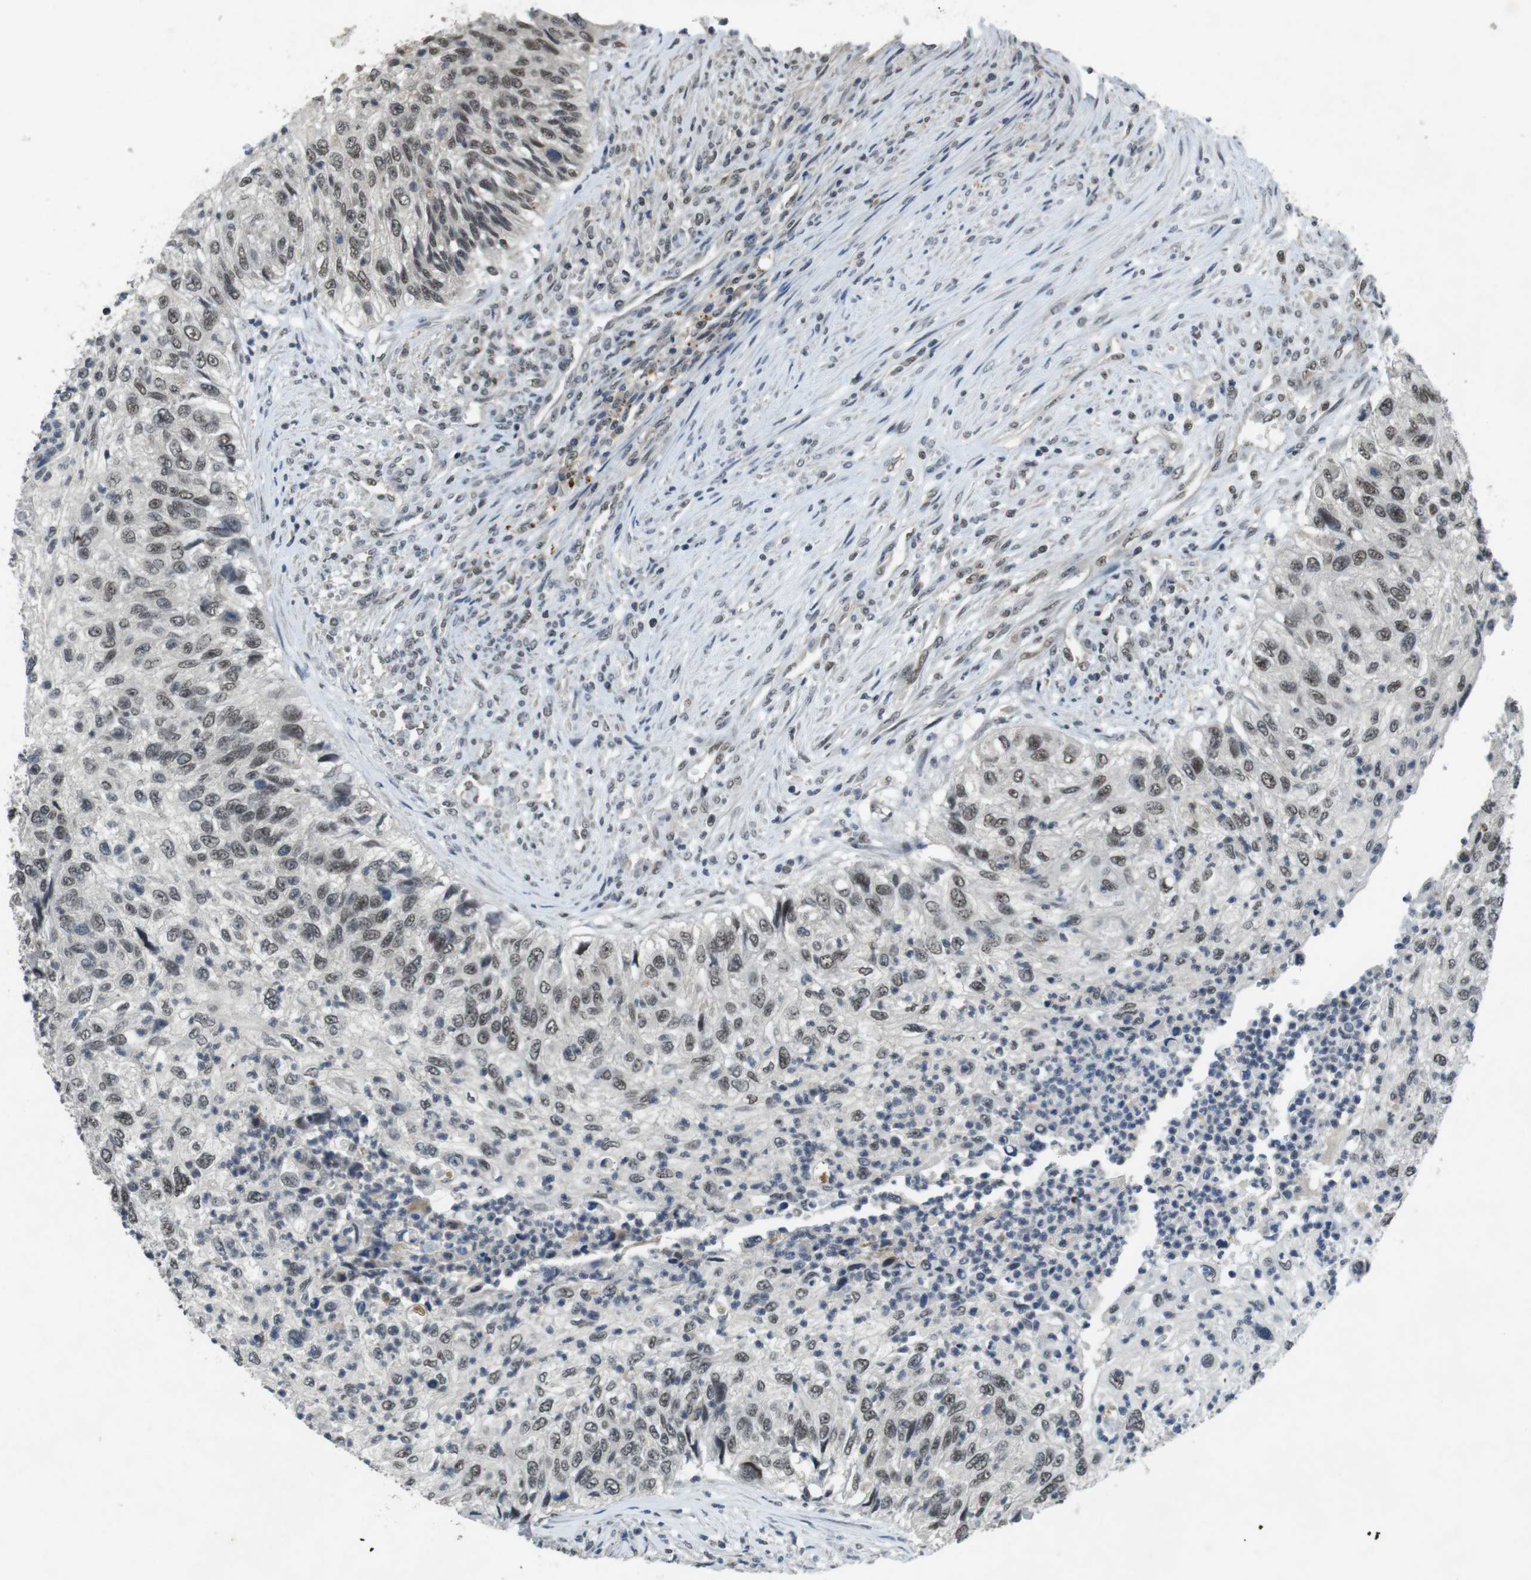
{"staining": {"intensity": "moderate", "quantity": ">75%", "location": "nuclear"}, "tissue": "urothelial cancer", "cell_type": "Tumor cells", "image_type": "cancer", "snomed": [{"axis": "morphology", "description": "Urothelial carcinoma, High grade"}, {"axis": "topography", "description": "Urinary bladder"}], "caption": "This is a histology image of IHC staining of urothelial carcinoma (high-grade), which shows moderate staining in the nuclear of tumor cells.", "gene": "USP7", "patient": {"sex": "female", "age": 60}}